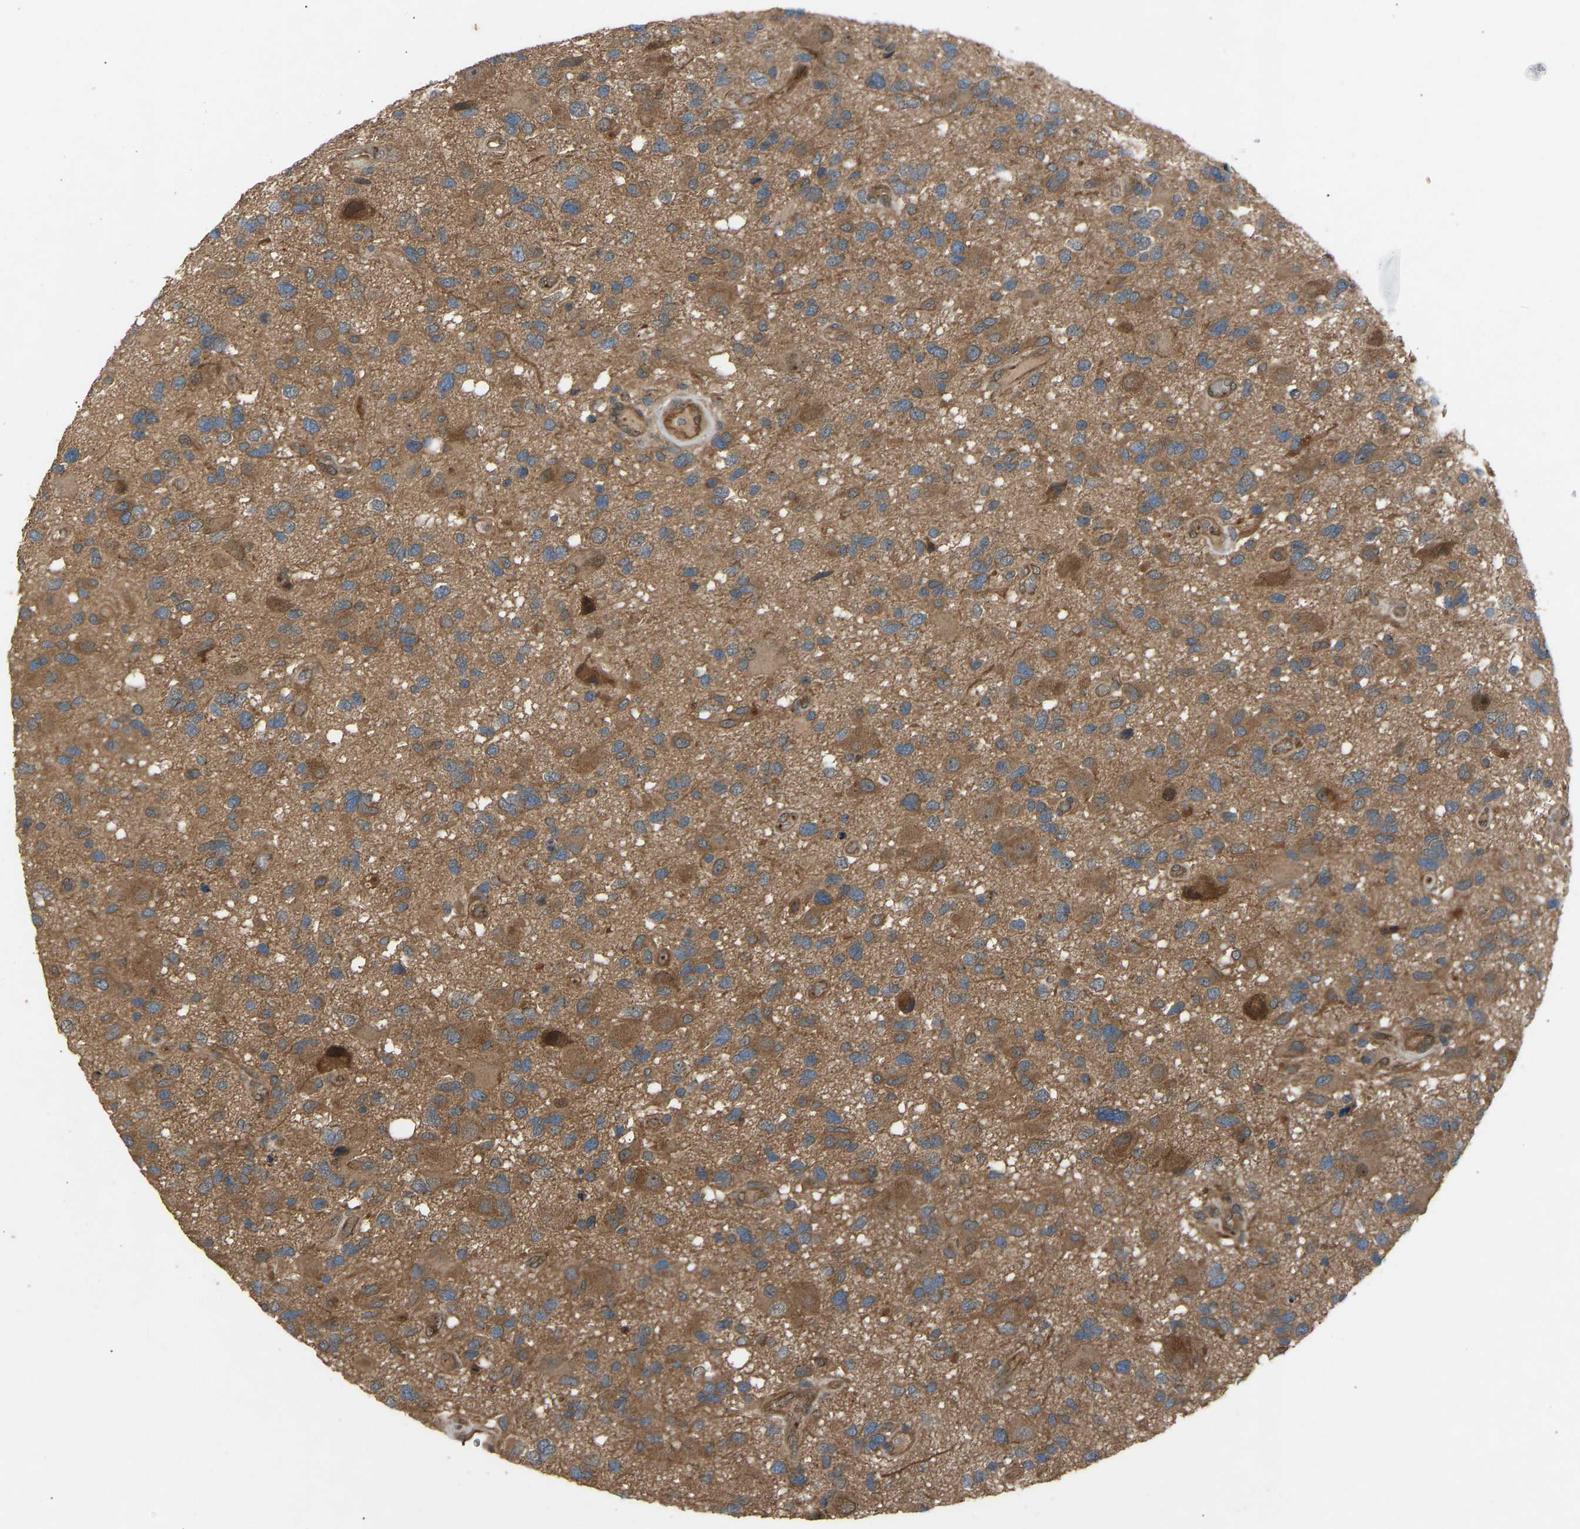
{"staining": {"intensity": "moderate", "quantity": ">75%", "location": "cytoplasmic/membranous"}, "tissue": "glioma", "cell_type": "Tumor cells", "image_type": "cancer", "snomed": [{"axis": "morphology", "description": "Glioma, malignant, High grade"}, {"axis": "topography", "description": "Brain"}], "caption": "Protein staining of glioma tissue reveals moderate cytoplasmic/membranous expression in about >75% of tumor cells.", "gene": "GAS2L1", "patient": {"sex": "male", "age": 33}}